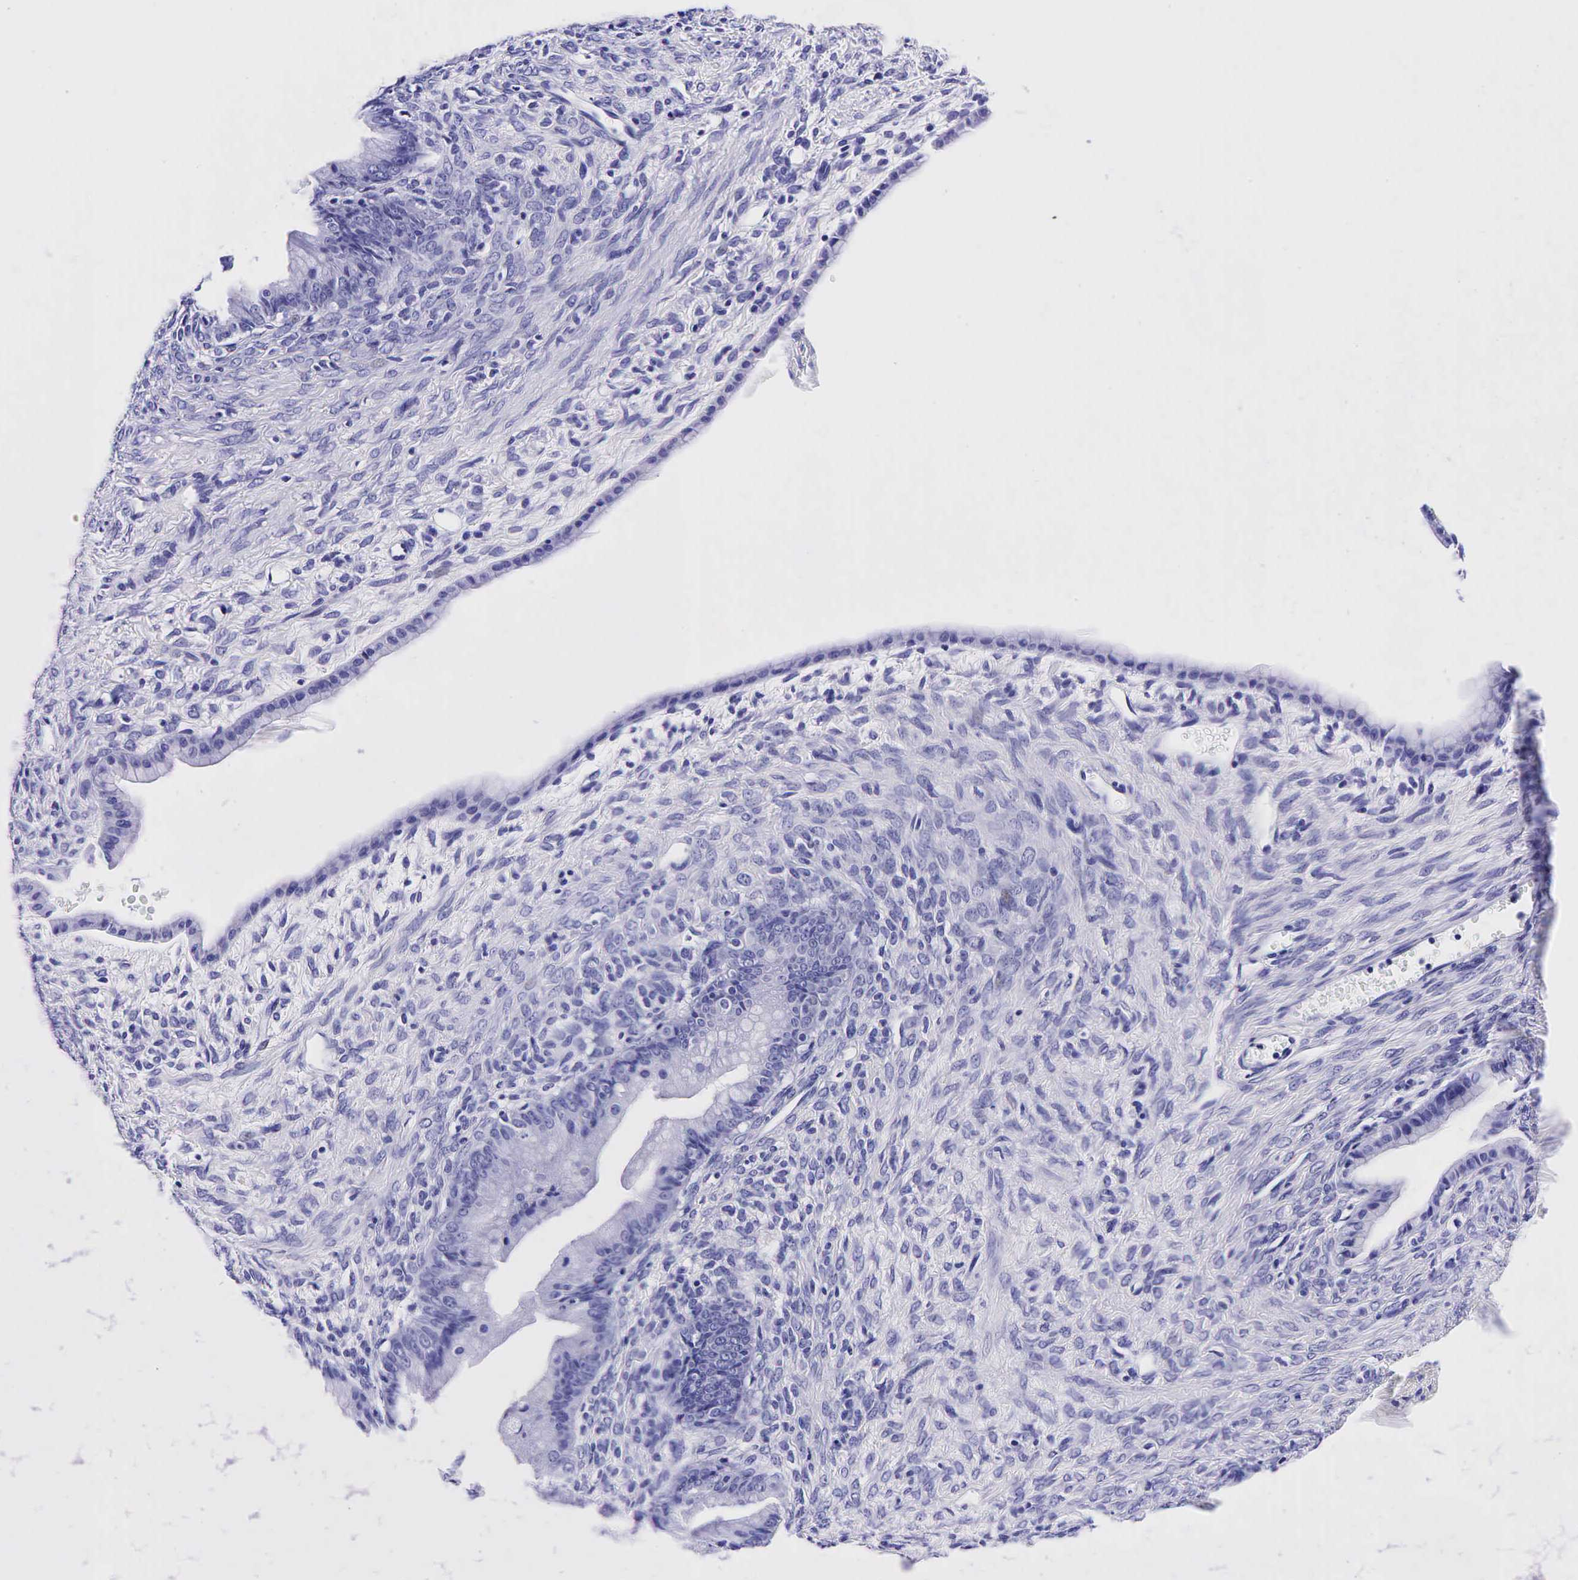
{"staining": {"intensity": "negative", "quantity": "none", "location": "none"}, "tissue": "ovarian cancer", "cell_type": "Tumor cells", "image_type": "cancer", "snomed": [{"axis": "morphology", "description": "Cystadenocarcinoma, mucinous, NOS"}, {"axis": "topography", "description": "Ovary"}], "caption": "An IHC micrograph of mucinous cystadenocarcinoma (ovarian) is shown. There is no staining in tumor cells of mucinous cystadenocarcinoma (ovarian). Brightfield microscopy of immunohistochemistry (IHC) stained with DAB (brown) and hematoxylin (blue), captured at high magnification.", "gene": "GCG", "patient": {"sex": "female", "age": 25}}